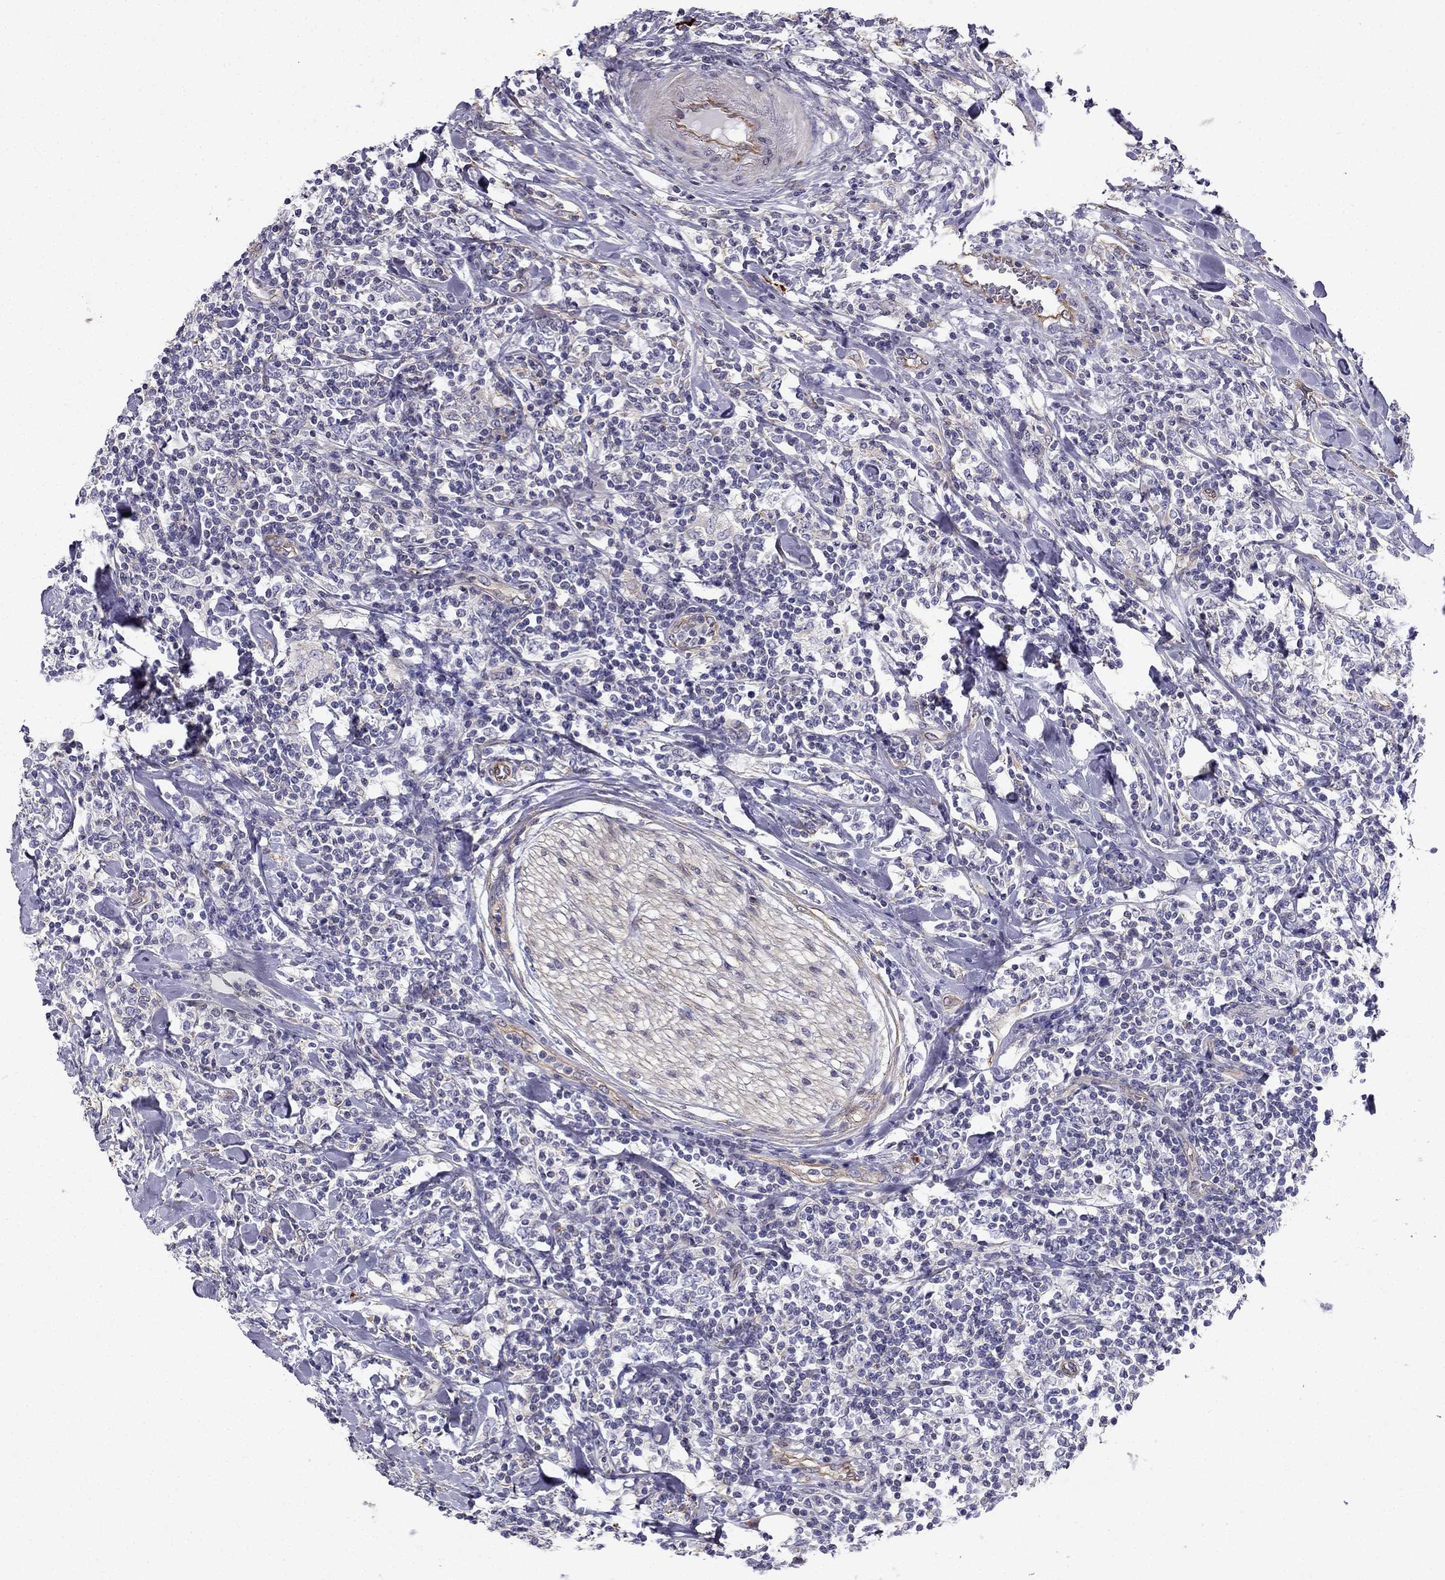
{"staining": {"intensity": "negative", "quantity": "none", "location": "none"}, "tissue": "lymphoma", "cell_type": "Tumor cells", "image_type": "cancer", "snomed": [{"axis": "morphology", "description": "Malignant lymphoma, non-Hodgkin's type, High grade"}, {"axis": "topography", "description": "Lymph node"}], "caption": "Immunohistochemistry (IHC) image of neoplastic tissue: human lymphoma stained with DAB exhibits no significant protein positivity in tumor cells.", "gene": "ENOX1", "patient": {"sex": "female", "age": 84}}